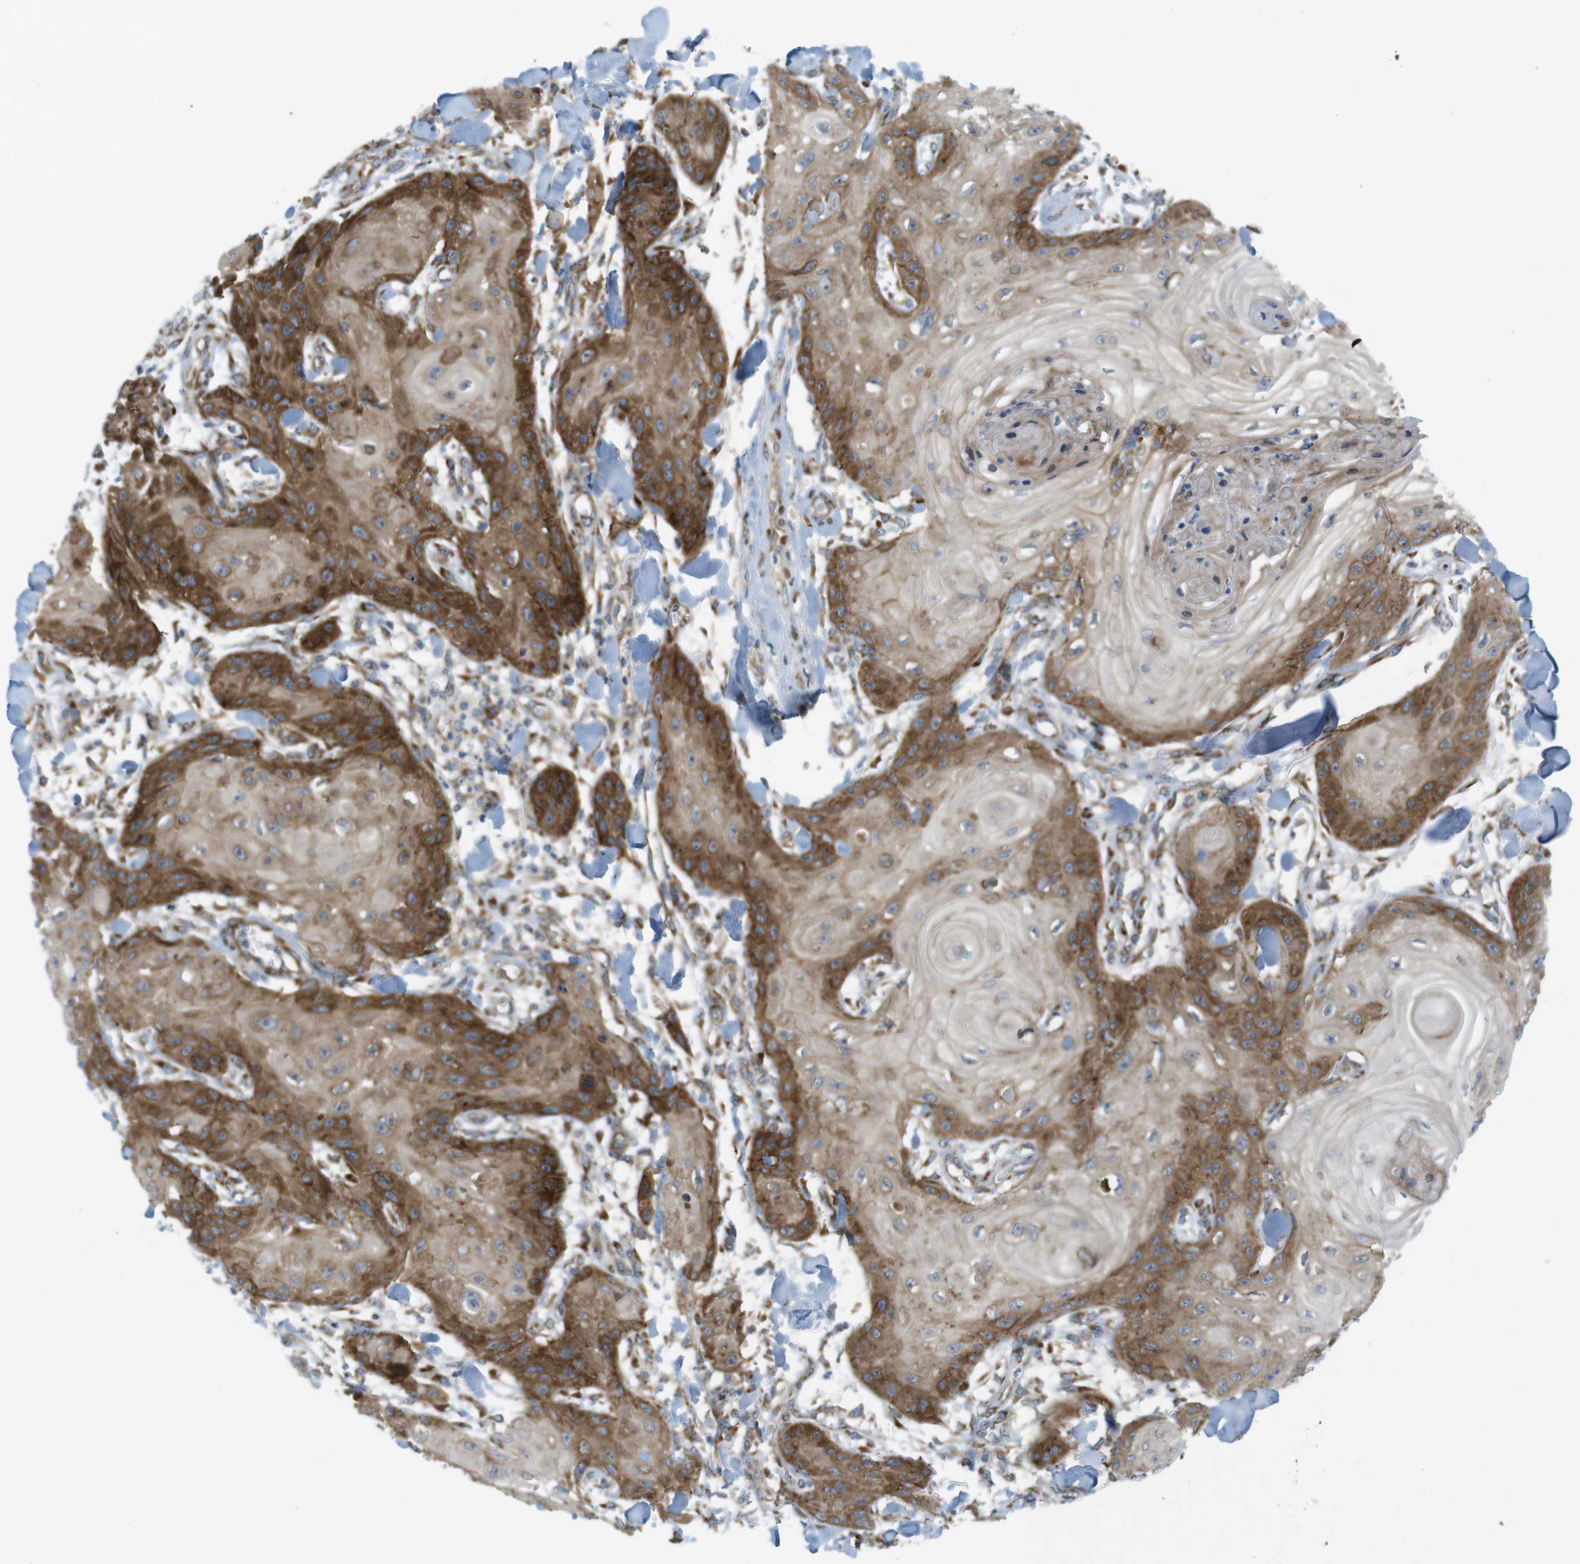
{"staining": {"intensity": "strong", "quantity": "25%-75%", "location": "cytoplasmic/membranous"}, "tissue": "skin cancer", "cell_type": "Tumor cells", "image_type": "cancer", "snomed": [{"axis": "morphology", "description": "Squamous cell carcinoma, NOS"}, {"axis": "topography", "description": "Skin"}], "caption": "Immunohistochemical staining of human skin cancer reveals strong cytoplasmic/membranous protein expression in approximately 25%-75% of tumor cells.", "gene": "GJC3", "patient": {"sex": "male", "age": 74}}